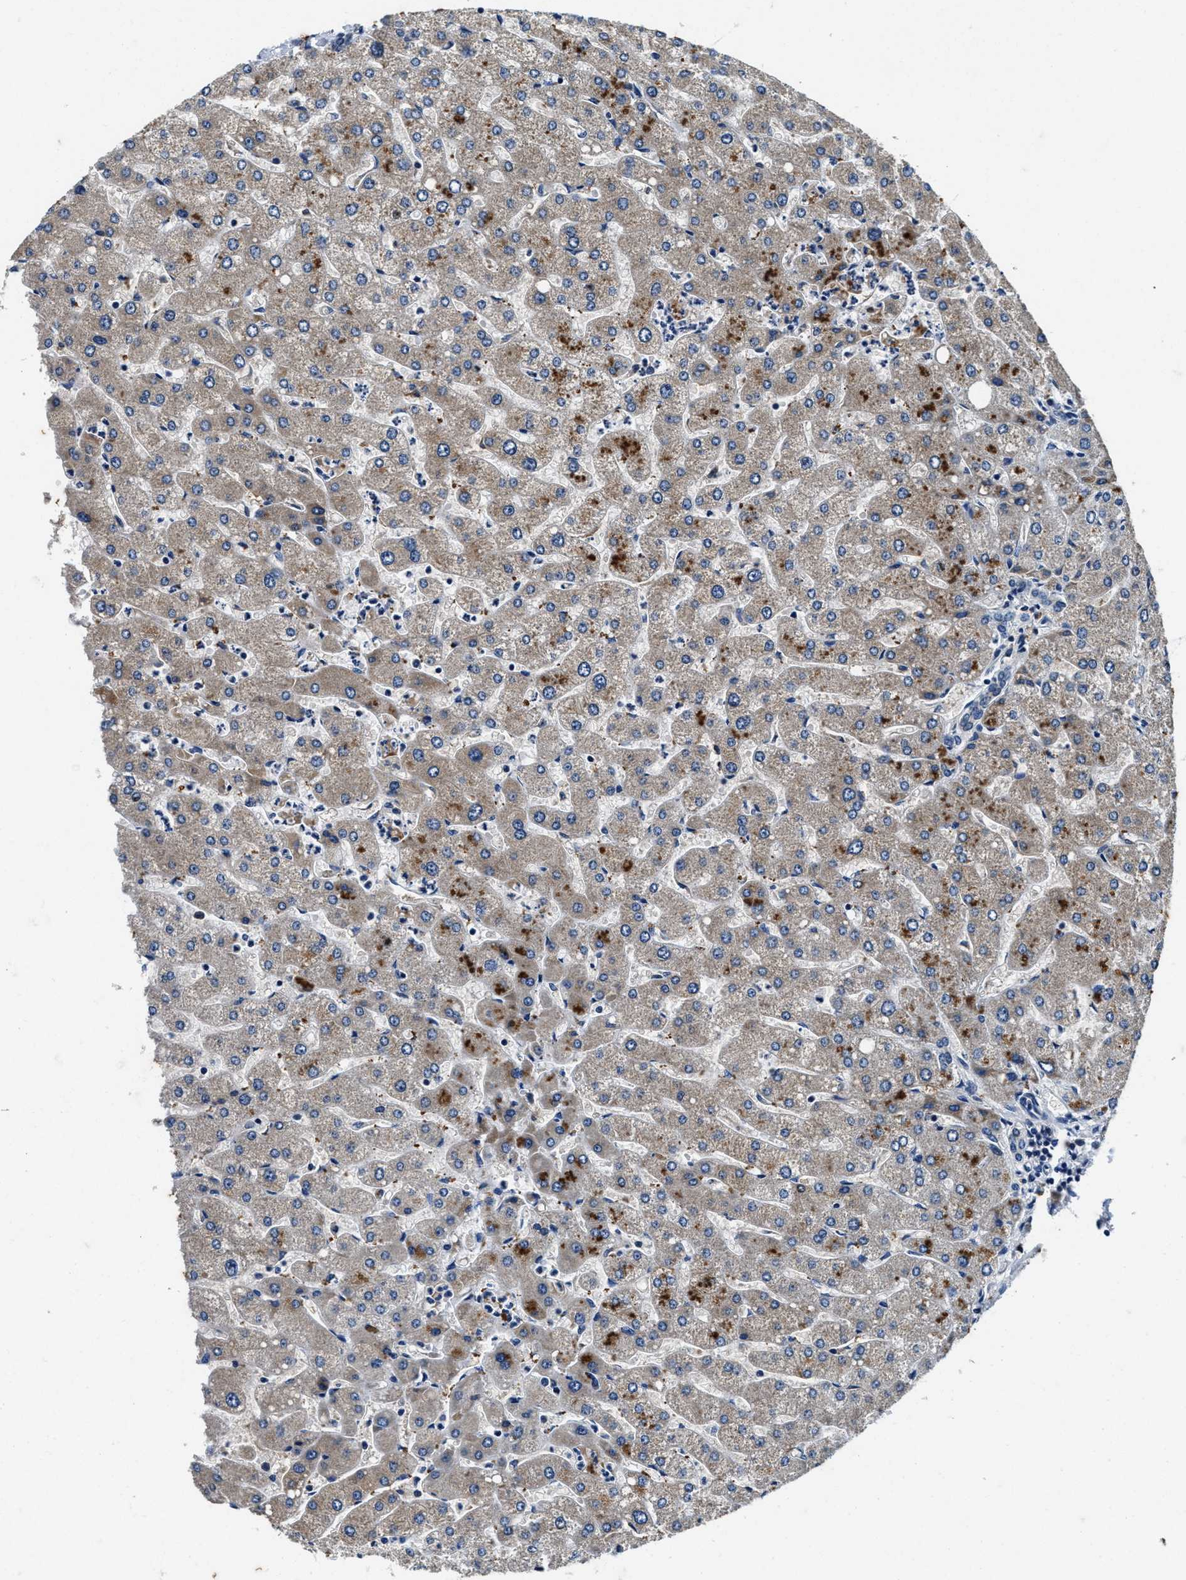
{"staining": {"intensity": "weak", "quantity": "25%-75%", "location": "cytoplasmic/membranous"}, "tissue": "liver", "cell_type": "Cholangiocytes", "image_type": "normal", "snomed": [{"axis": "morphology", "description": "Normal tissue, NOS"}, {"axis": "topography", "description": "Liver"}], "caption": "Immunohistochemistry of benign human liver demonstrates low levels of weak cytoplasmic/membranous positivity in about 25%-75% of cholangiocytes.", "gene": "PI4KB", "patient": {"sex": "male", "age": 55}}